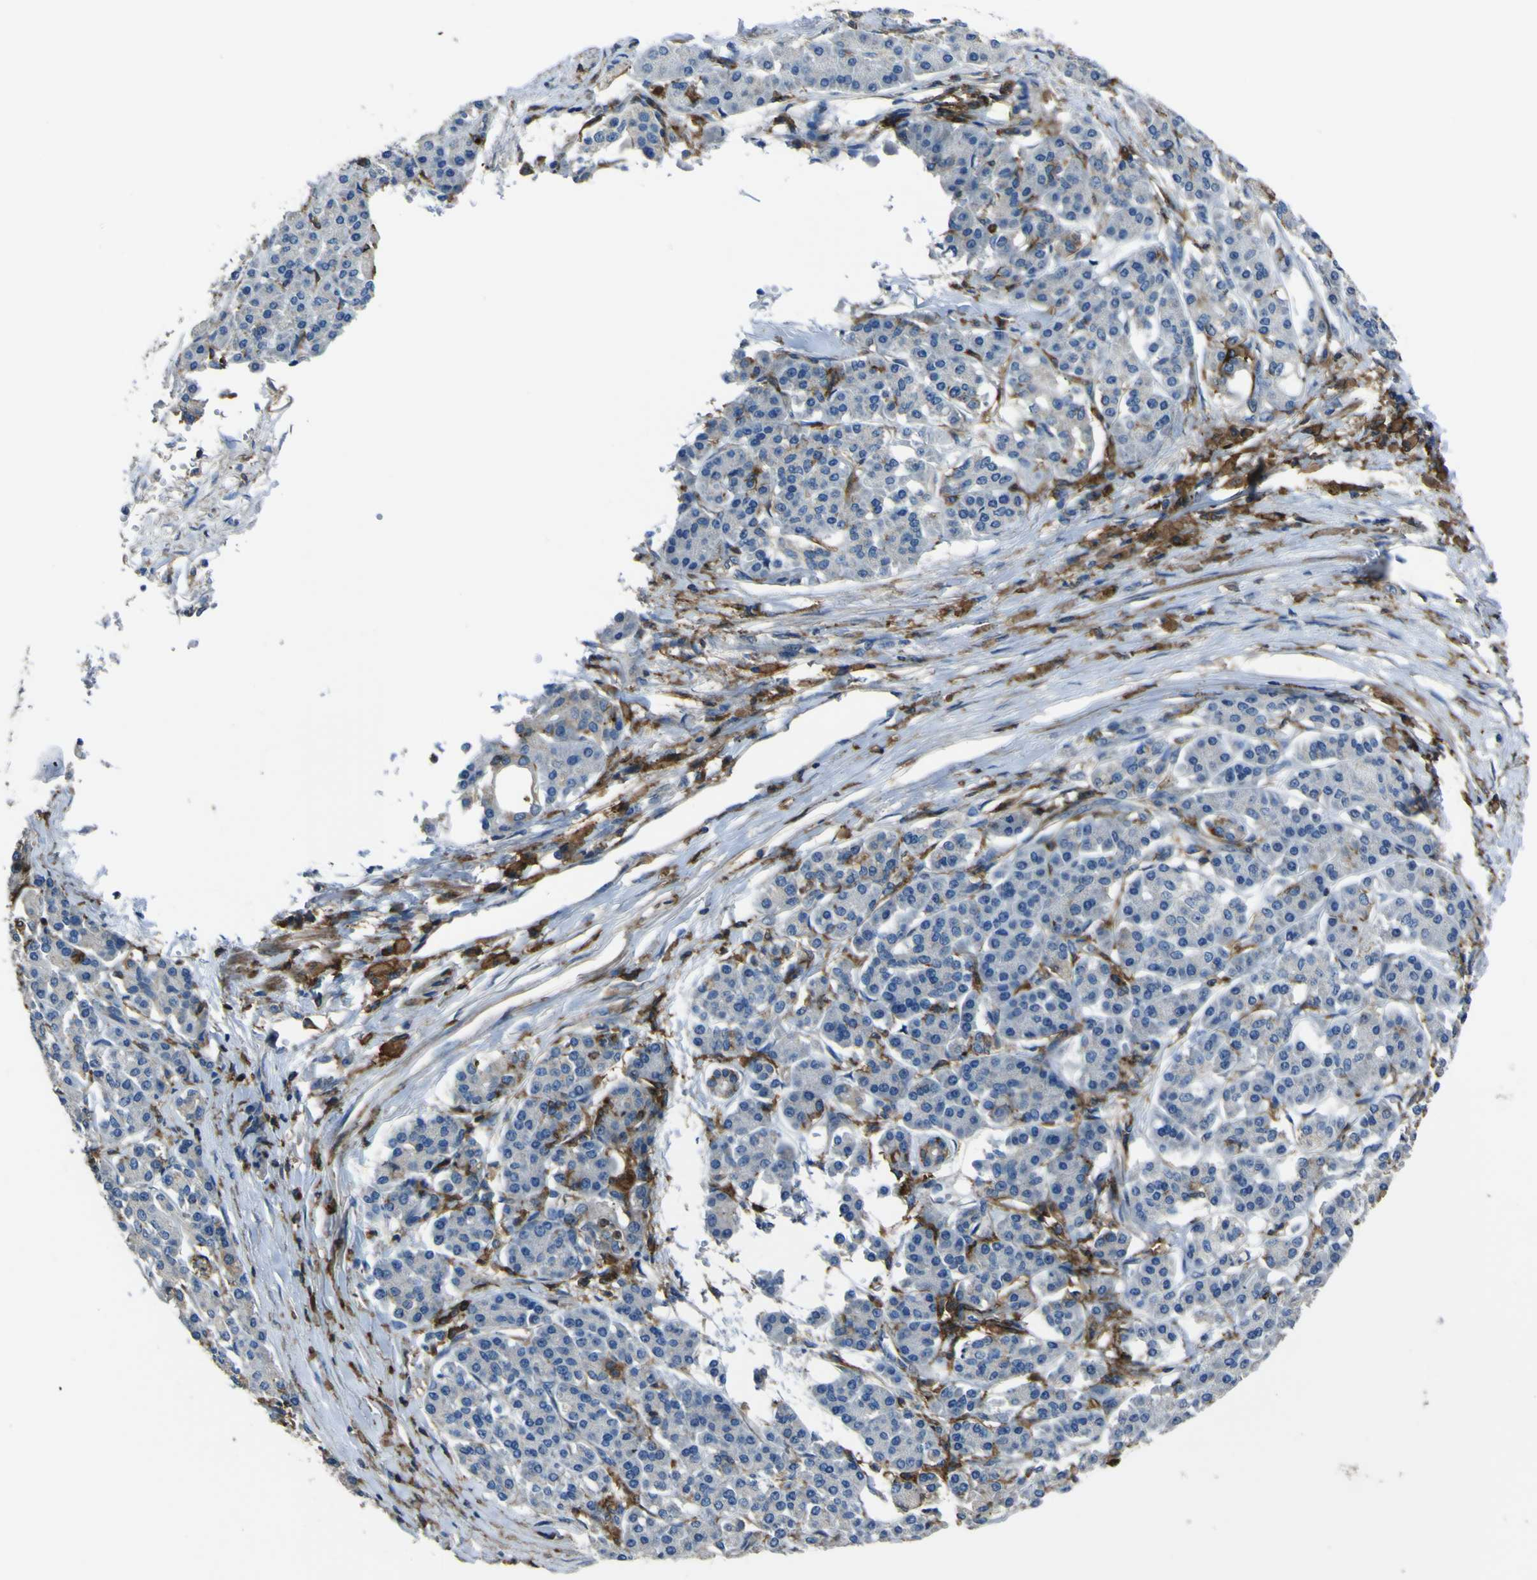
{"staining": {"intensity": "negative", "quantity": "none", "location": "none"}, "tissue": "pancreatic cancer", "cell_type": "Tumor cells", "image_type": "cancer", "snomed": [{"axis": "morphology", "description": "Normal tissue, NOS"}, {"axis": "topography", "description": "Pancreas"}], "caption": "A histopathology image of pancreatic cancer stained for a protein reveals no brown staining in tumor cells.", "gene": "LAIR1", "patient": {"sex": "male", "age": 42}}